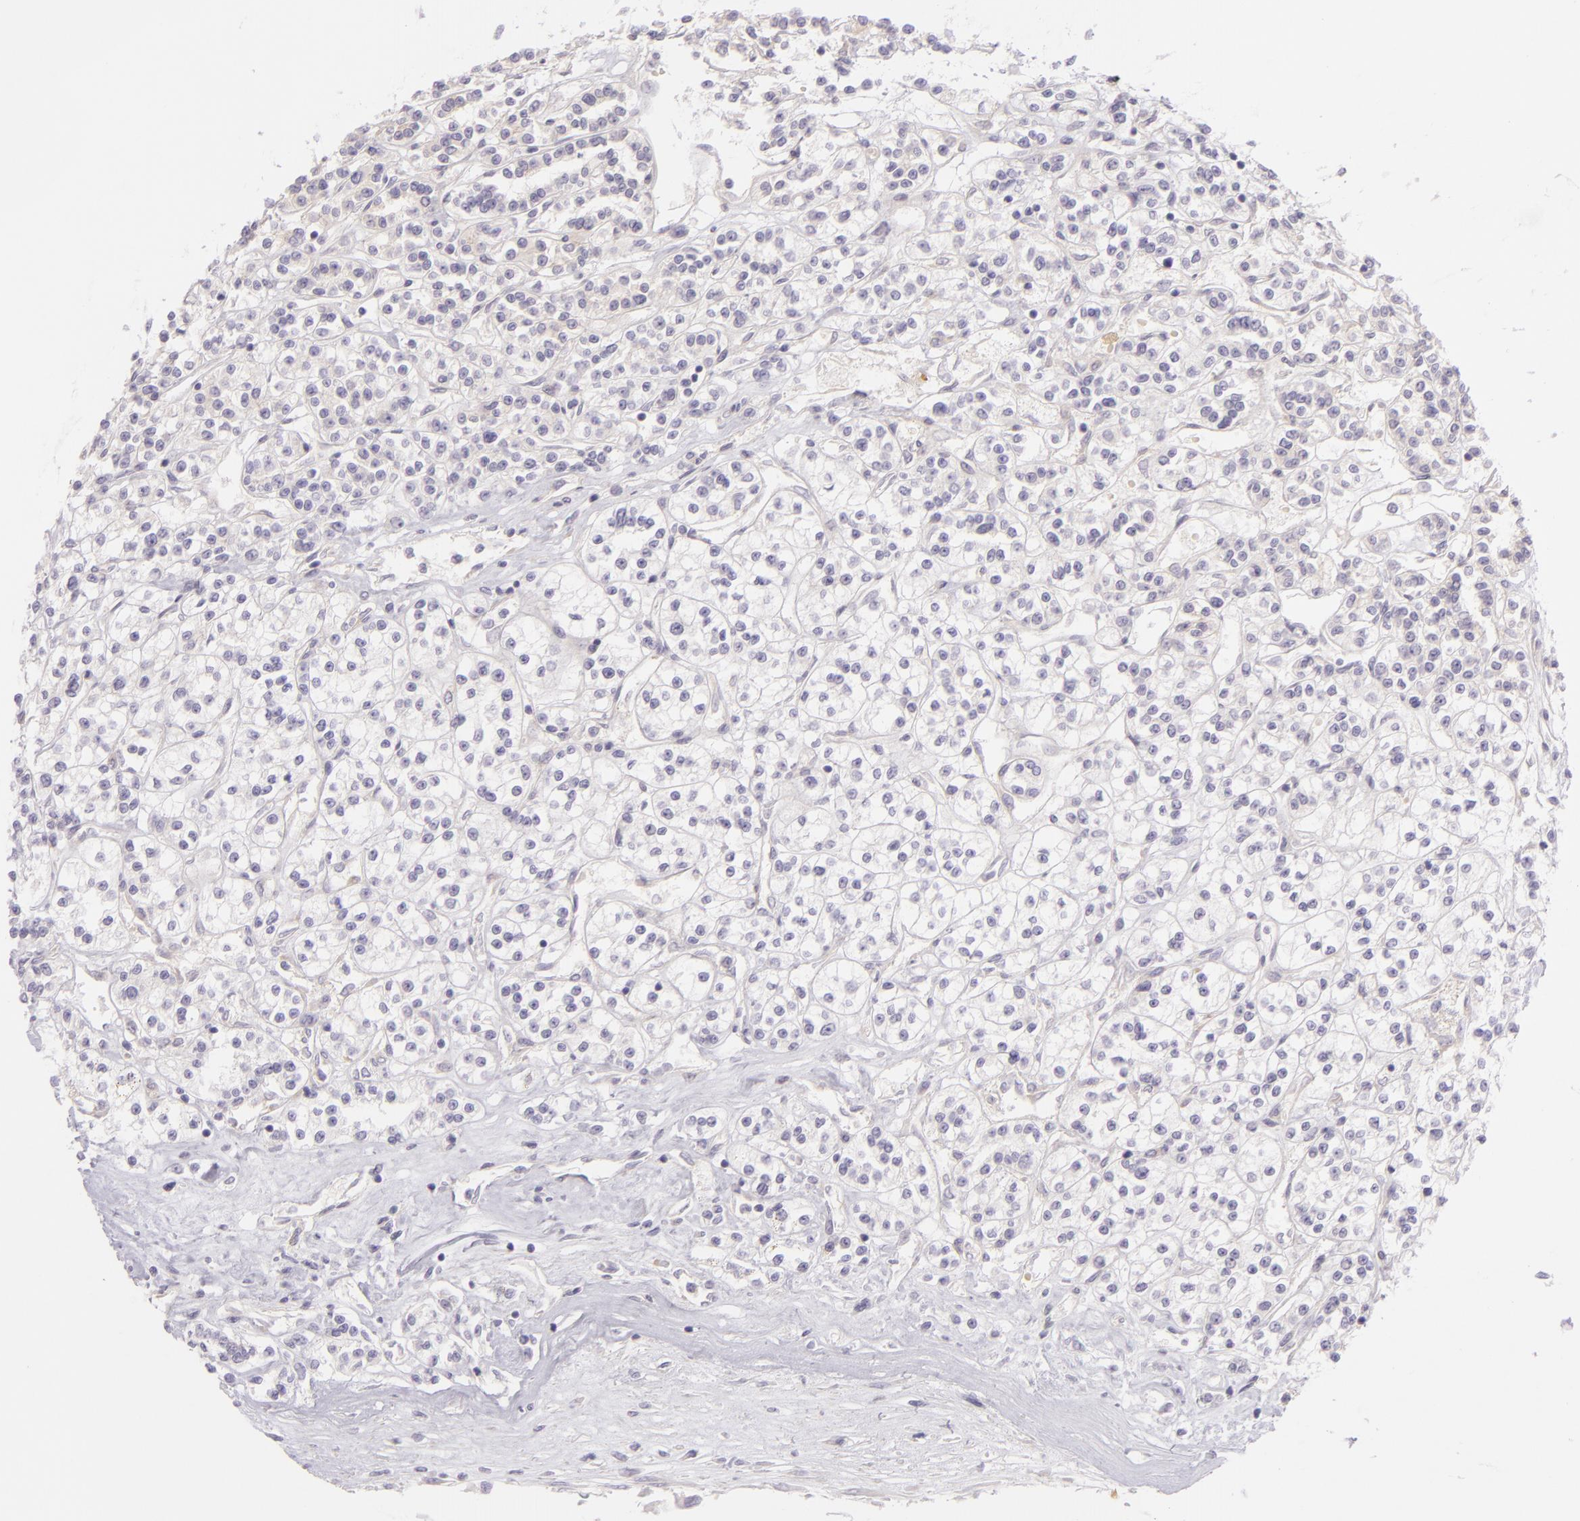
{"staining": {"intensity": "negative", "quantity": "none", "location": "none"}, "tissue": "renal cancer", "cell_type": "Tumor cells", "image_type": "cancer", "snomed": [{"axis": "morphology", "description": "Adenocarcinoma, NOS"}, {"axis": "topography", "description": "Kidney"}], "caption": "High power microscopy micrograph of an immunohistochemistry (IHC) image of renal cancer (adenocarcinoma), revealing no significant staining in tumor cells.", "gene": "ZC3H7B", "patient": {"sex": "female", "age": 76}}